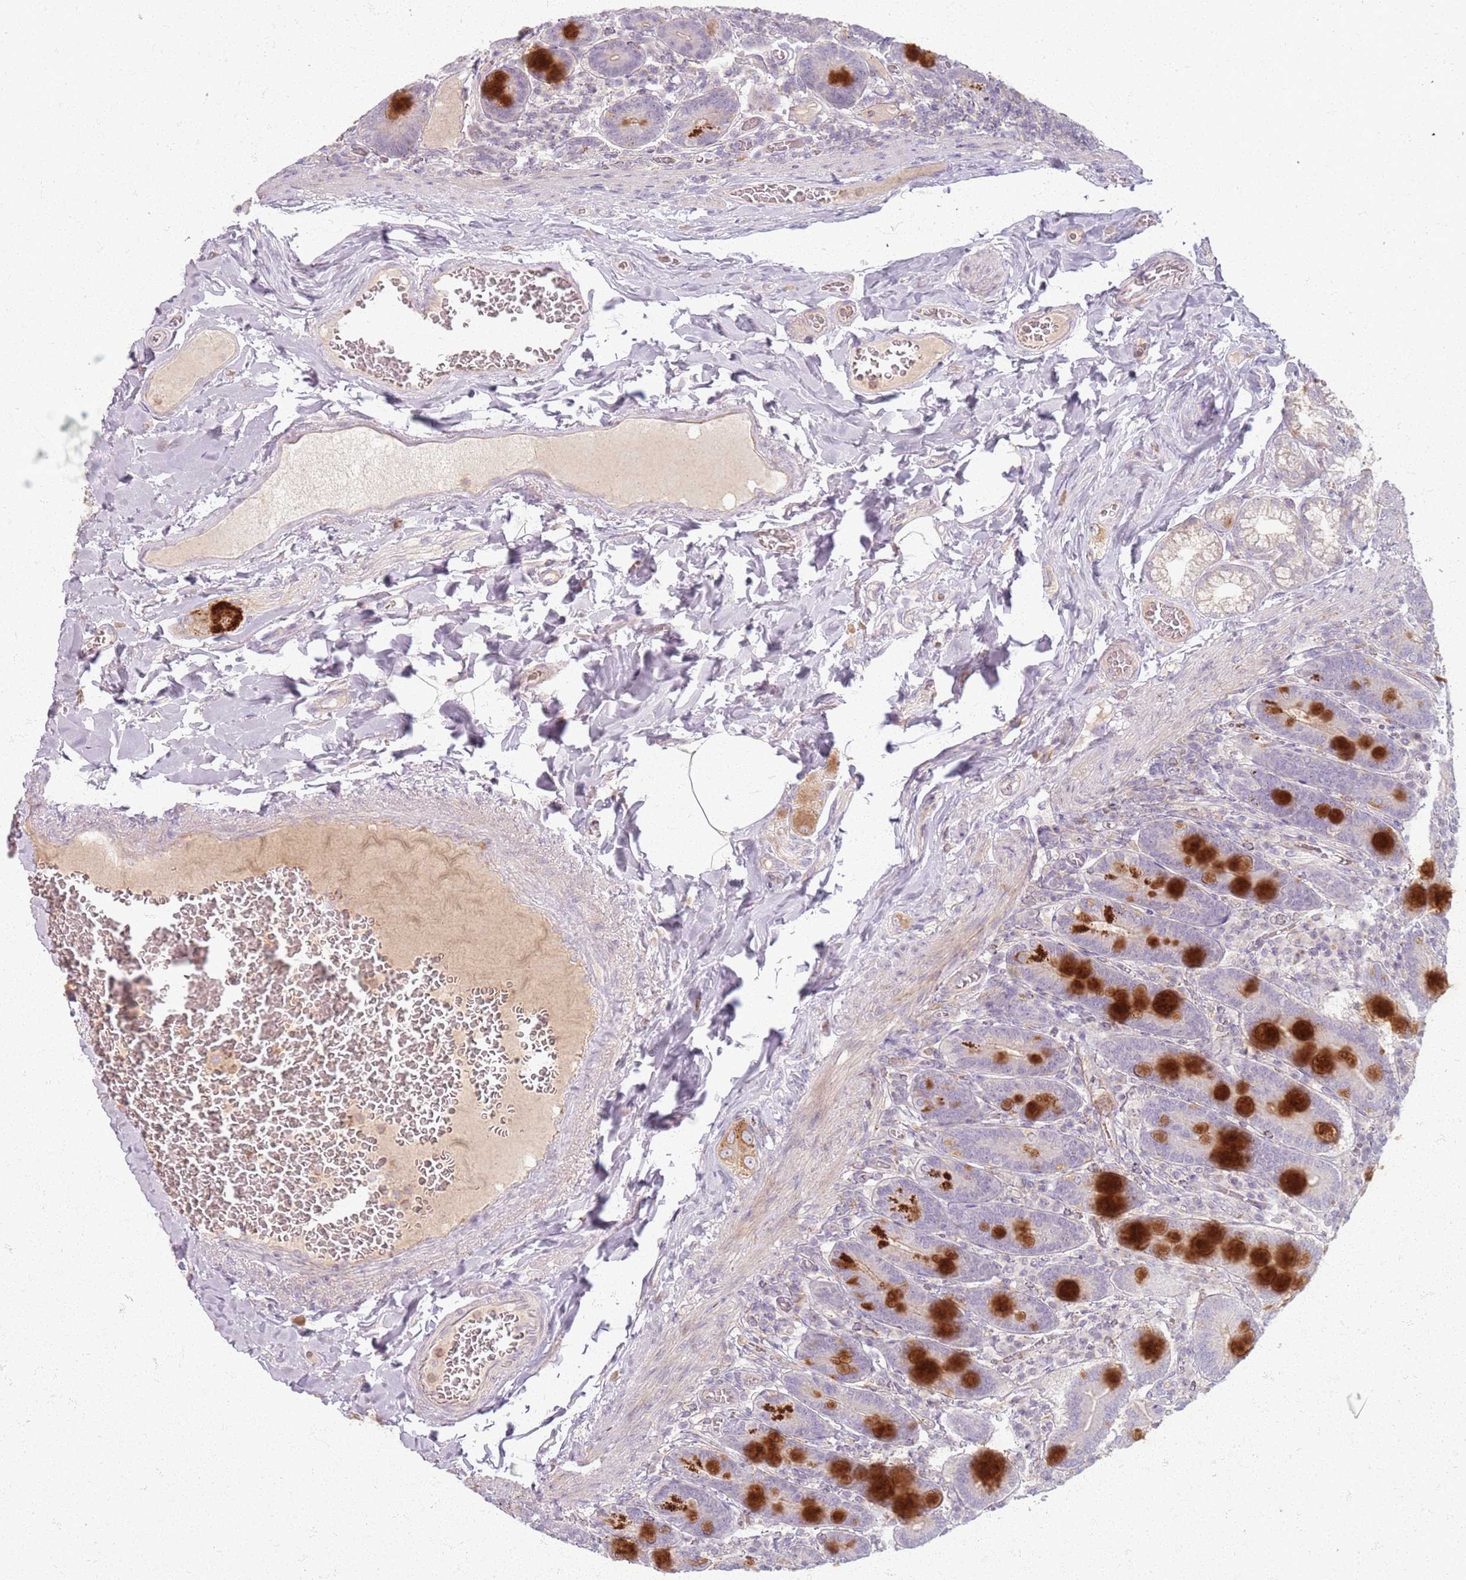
{"staining": {"intensity": "strong", "quantity": "25%-75%", "location": "cytoplasmic/membranous"}, "tissue": "duodenum", "cell_type": "Glandular cells", "image_type": "normal", "snomed": [{"axis": "morphology", "description": "Normal tissue, NOS"}, {"axis": "topography", "description": "Duodenum"}], "caption": "DAB (3,3'-diaminobenzidine) immunohistochemical staining of unremarkable human duodenum reveals strong cytoplasmic/membranous protein expression in about 25%-75% of glandular cells.", "gene": "ZDHHC2", "patient": {"sex": "female", "age": 62}}